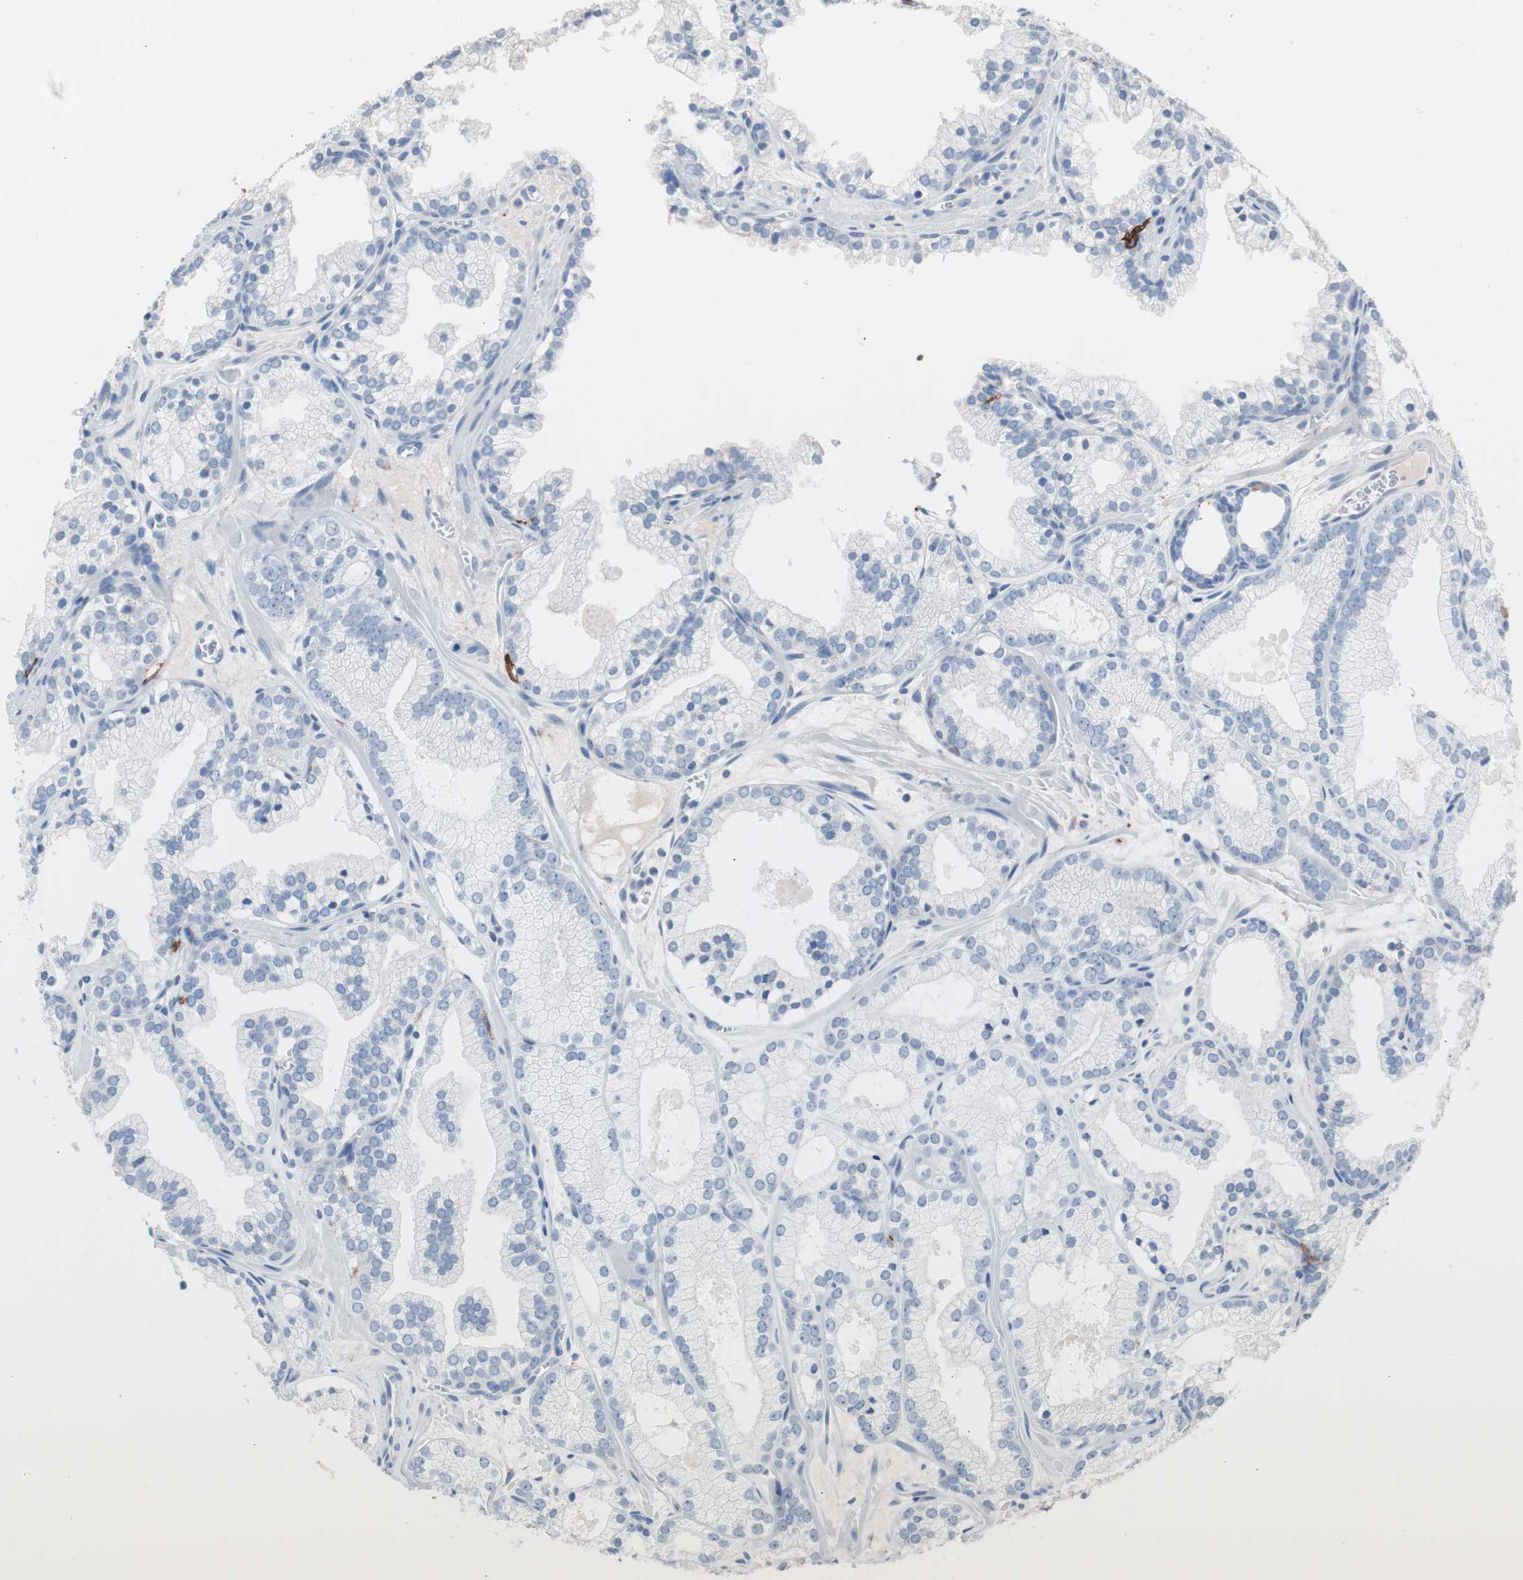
{"staining": {"intensity": "negative", "quantity": "none", "location": "none"}, "tissue": "prostate cancer", "cell_type": "Tumor cells", "image_type": "cancer", "snomed": [{"axis": "morphology", "description": "Adenocarcinoma, Low grade"}, {"axis": "topography", "description": "Prostate"}], "caption": "Protein analysis of low-grade adenocarcinoma (prostate) reveals no significant positivity in tumor cells.", "gene": "FCGR2B", "patient": {"sex": "male", "age": 57}}